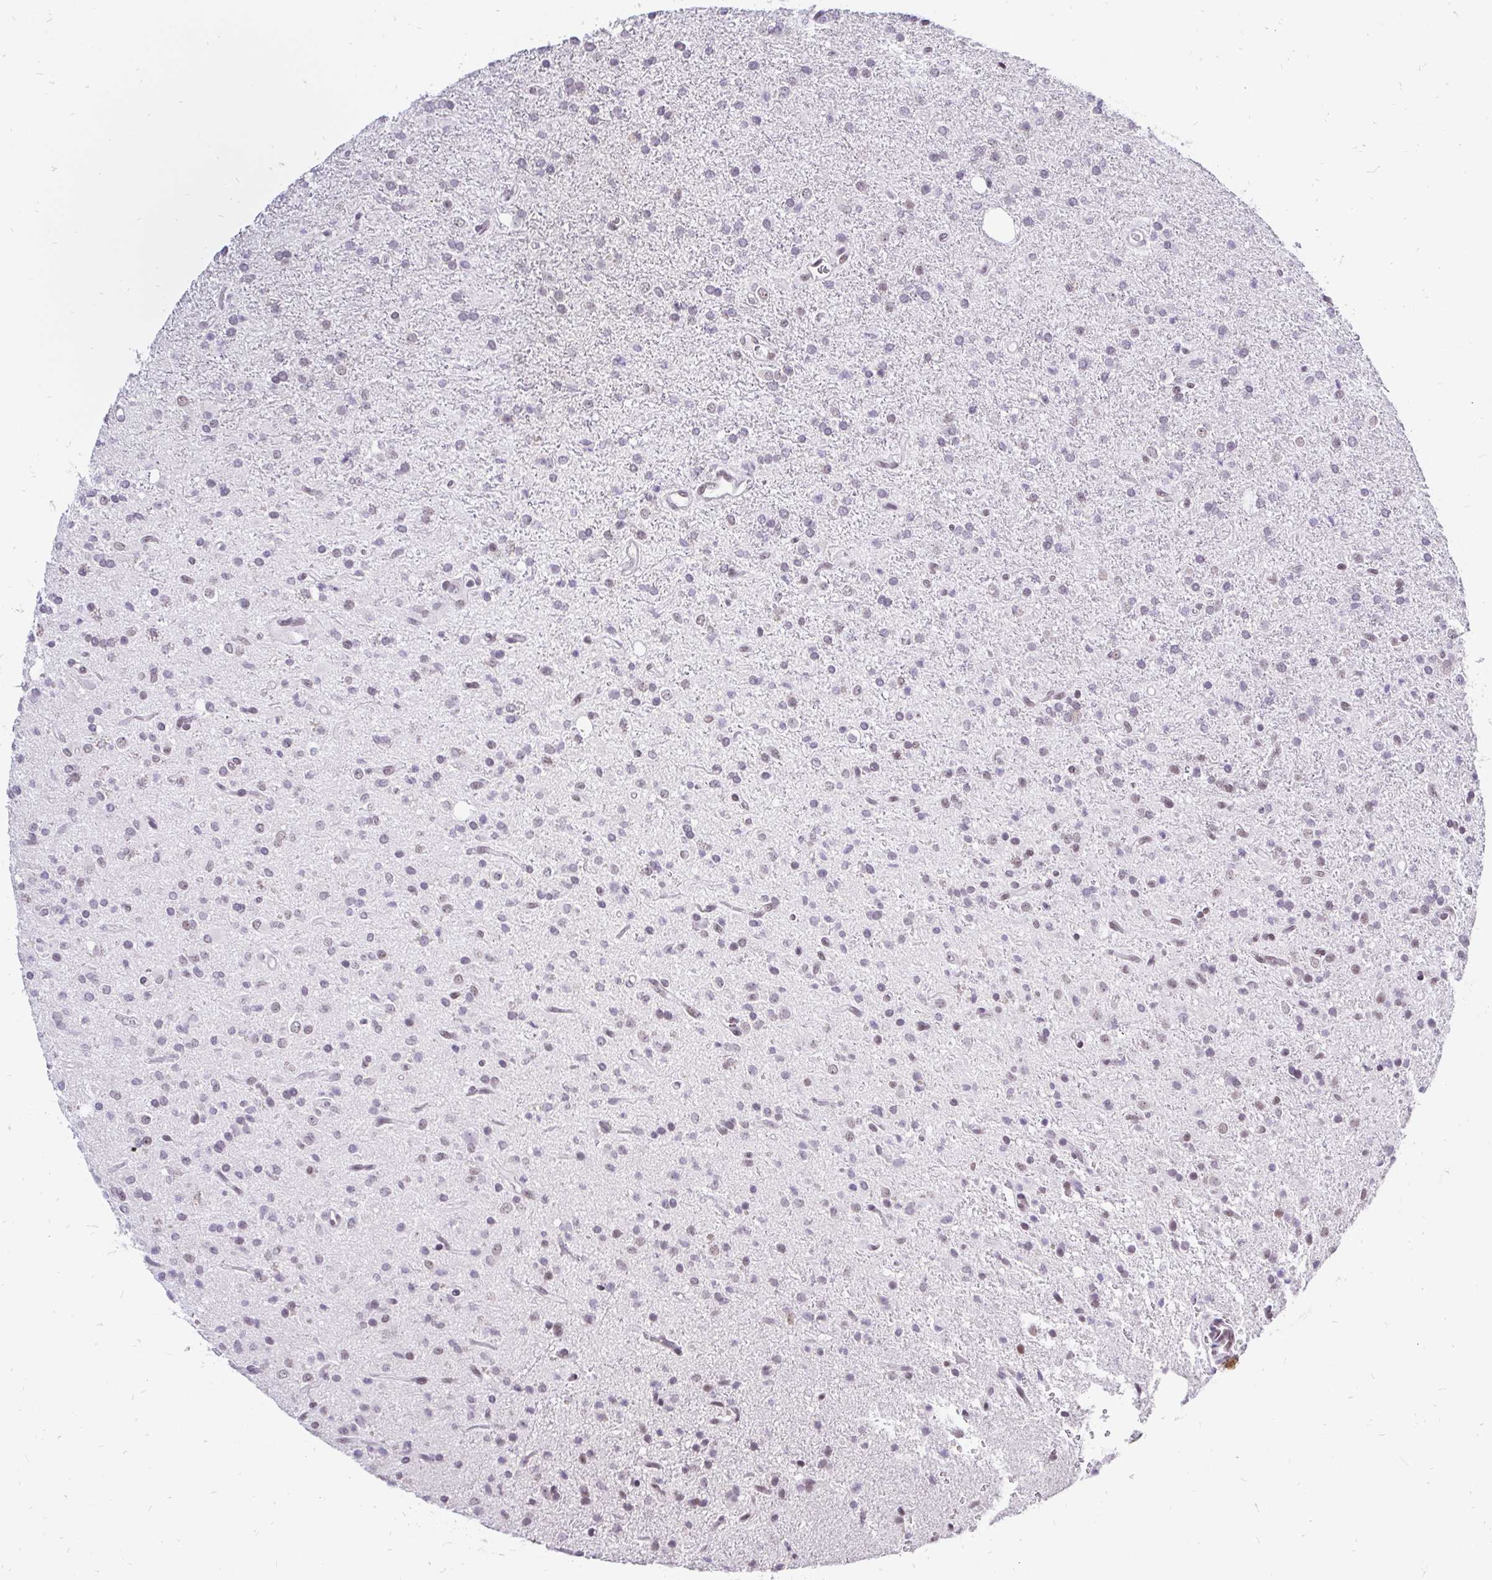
{"staining": {"intensity": "weak", "quantity": ">75%", "location": "nuclear"}, "tissue": "glioma", "cell_type": "Tumor cells", "image_type": "cancer", "snomed": [{"axis": "morphology", "description": "Glioma, malignant, Low grade"}, {"axis": "topography", "description": "Brain"}], "caption": "Immunohistochemical staining of human glioma reveals weak nuclear protein expression in approximately >75% of tumor cells.", "gene": "ZNF860", "patient": {"sex": "female", "age": 33}}